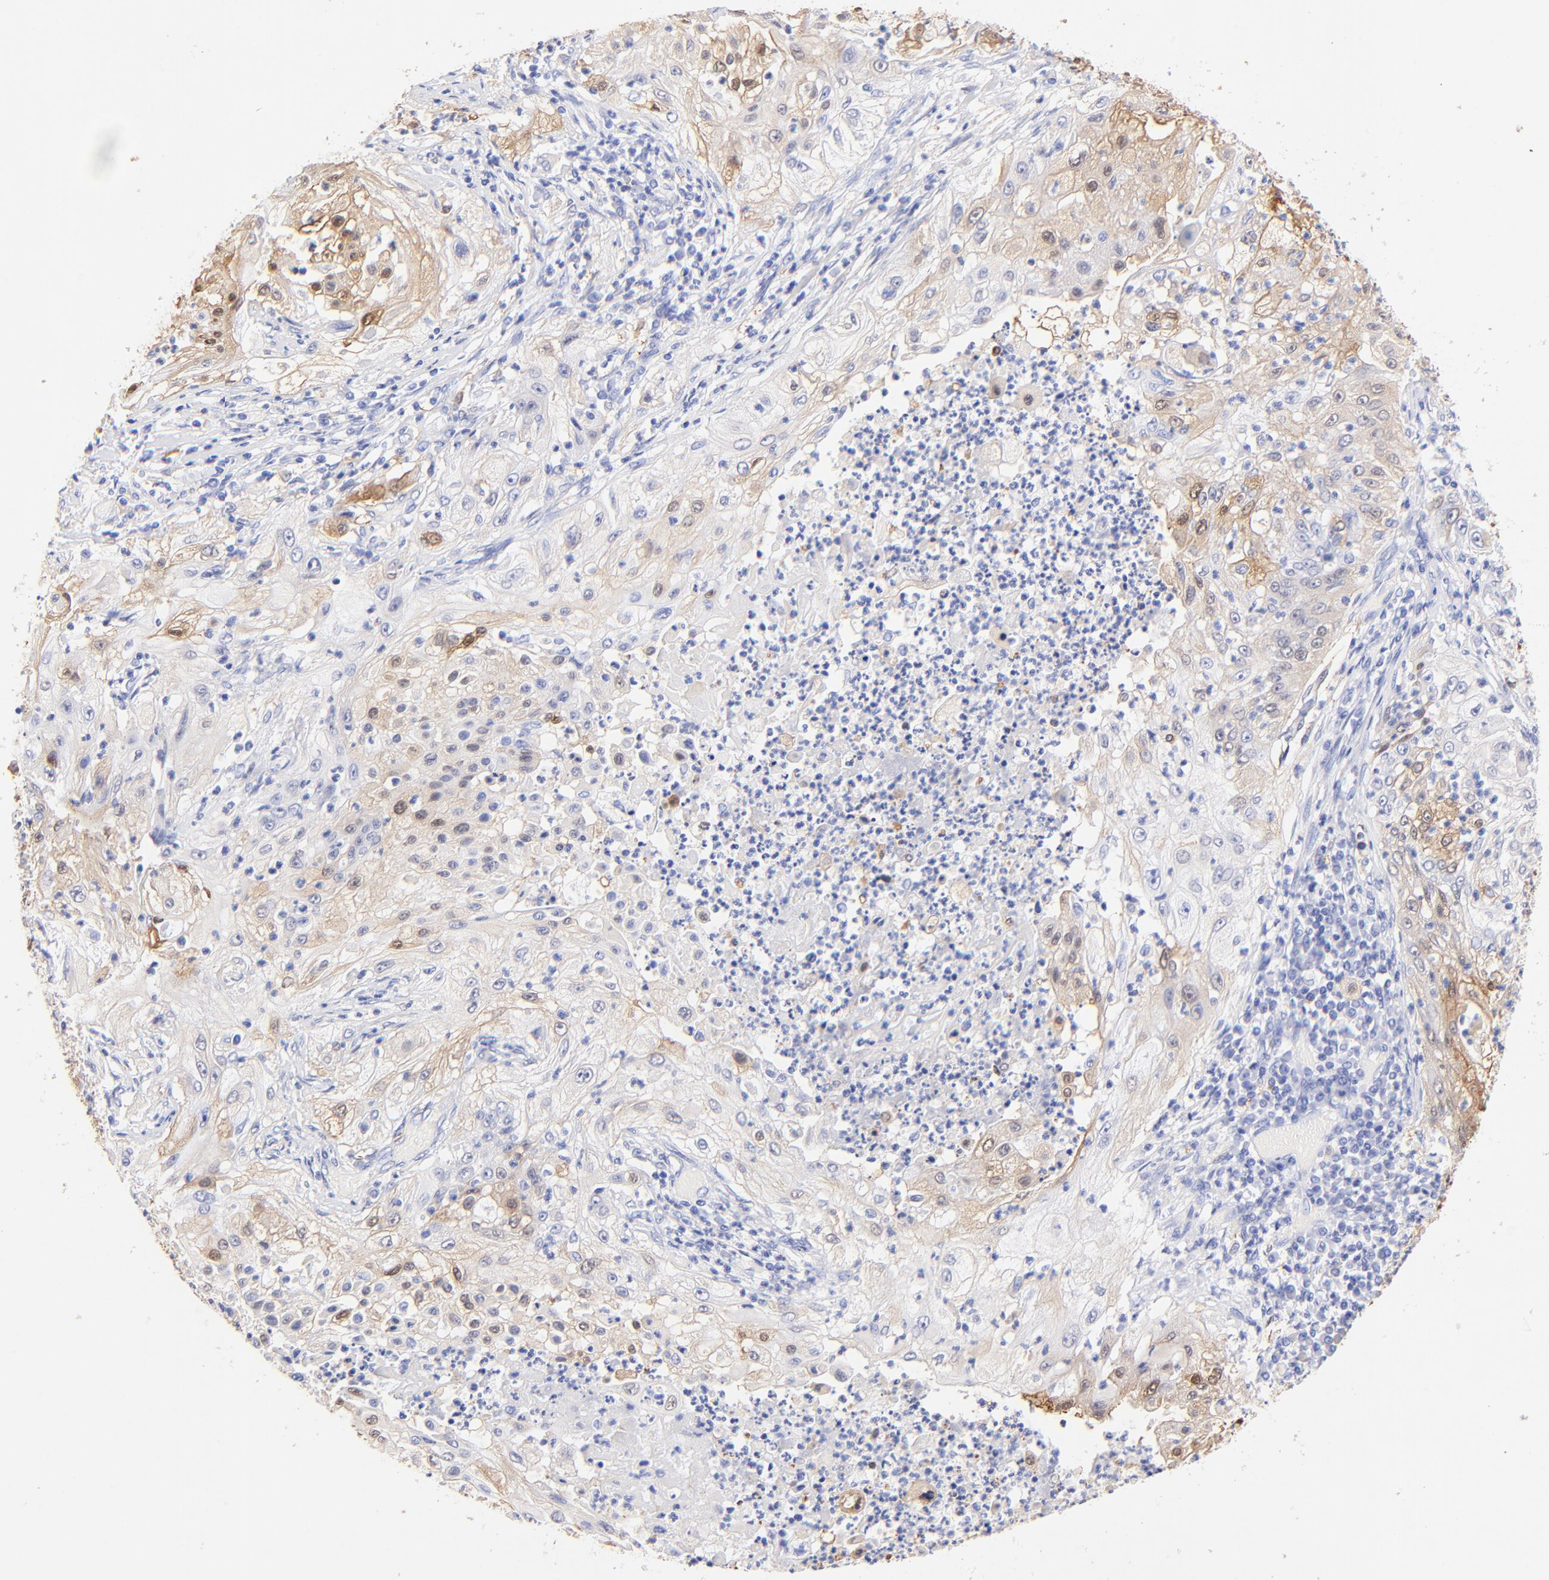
{"staining": {"intensity": "moderate", "quantity": "<25%", "location": "cytoplasmic/membranous"}, "tissue": "lung cancer", "cell_type": "Tumor cells", "image_type": "cancer", "snomed": [{"axis": "morphology", "description": "Inflammation, NOS"}, {"axis": "morphology", "description": "Squamous cell carcinoma, NOS"}, {"axis": "topography", "description": "Lymph node"}, {"axis": "topography", "description": "Soft tissue"}, {"axis": "topography", "description": "Lung"}], "caption": "Protein staining demonstrates moderate cytoplasmic/membranous positivity in approximately <25% of tumor cells in lung cancer (squamous cell carcinoma).", "gene": "ALDH1A1", "patient": {"sex": "male", "age": 66}}